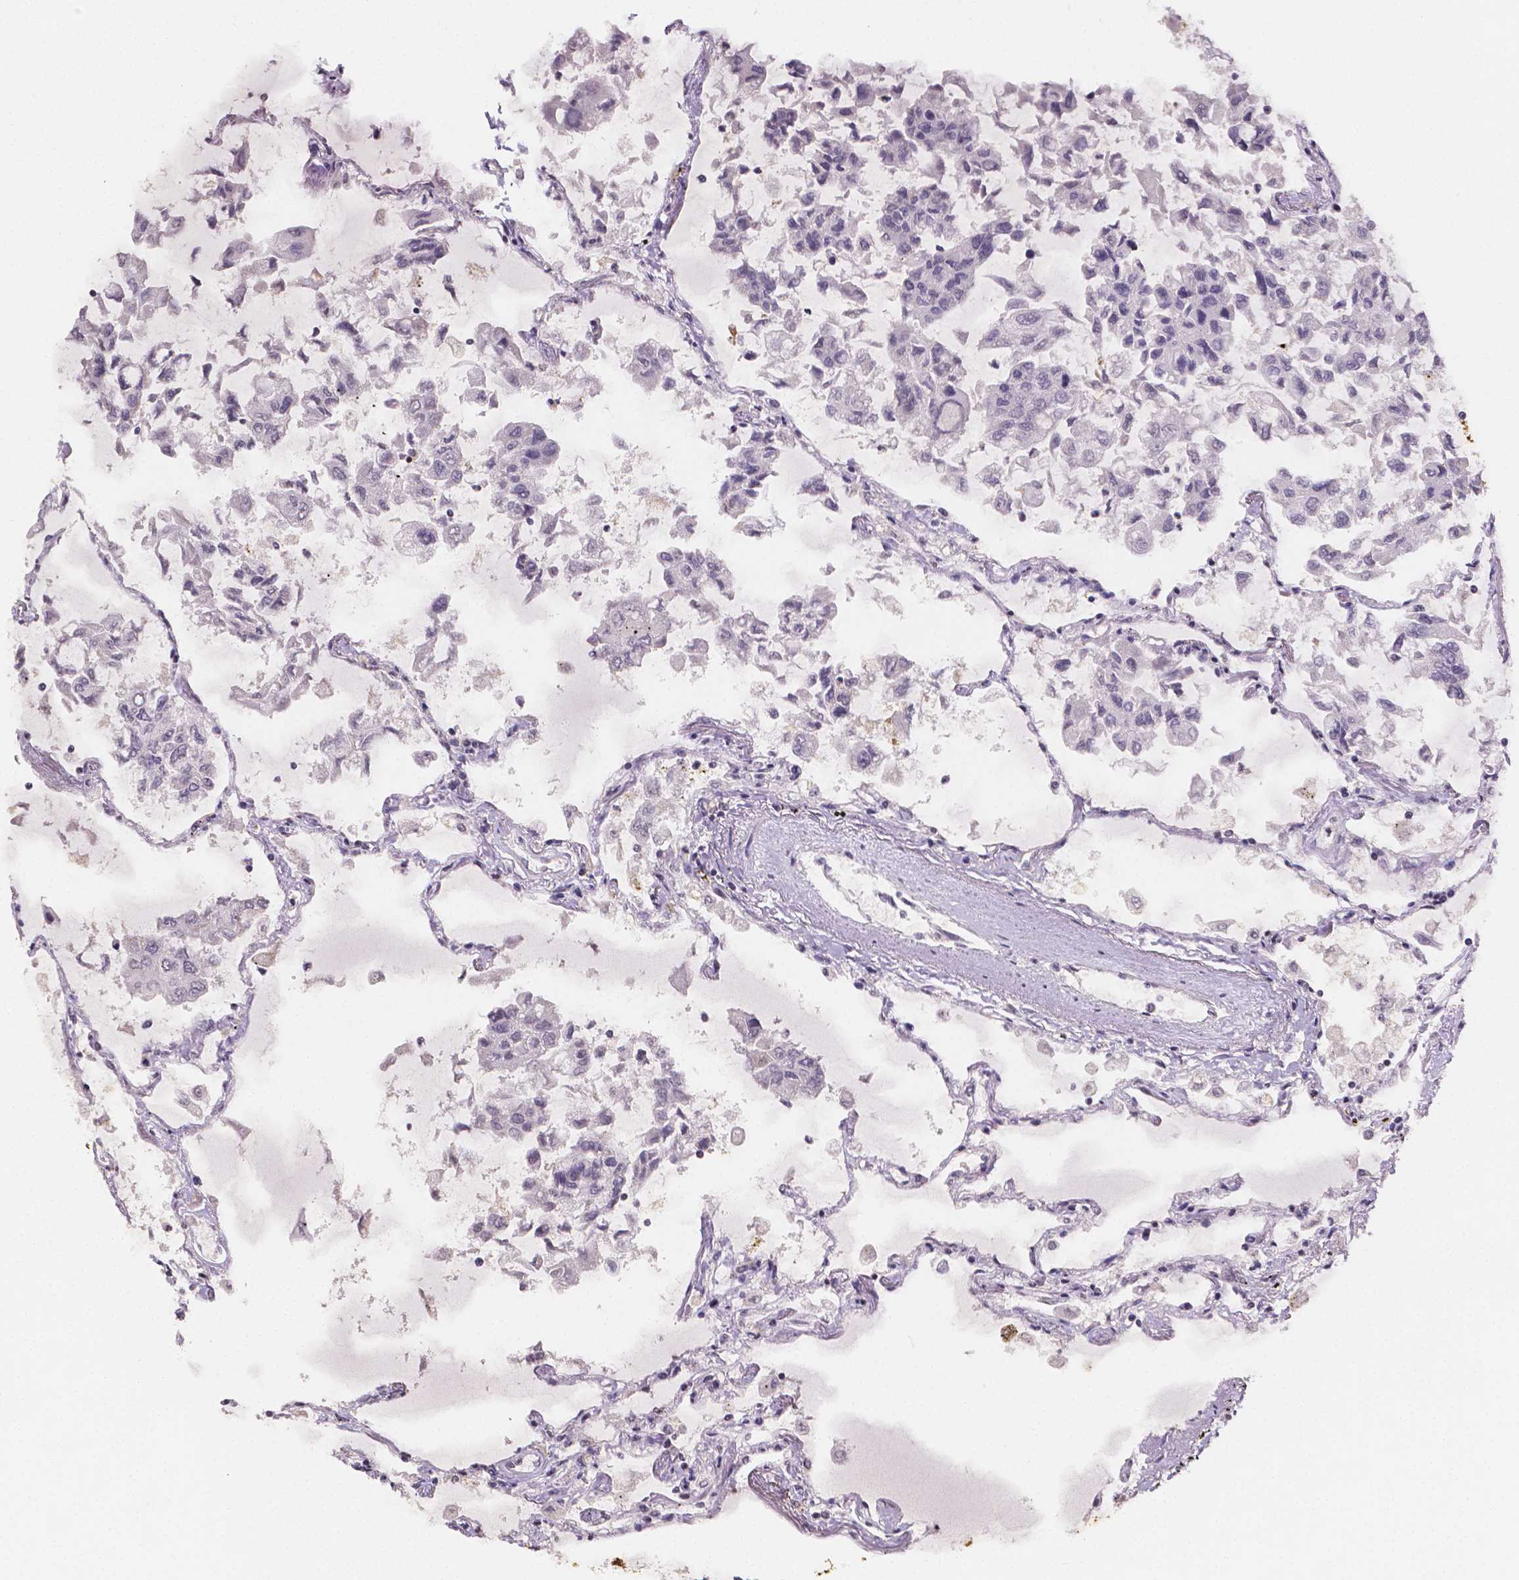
{"staining": {"intensity": "negative", "quantity": "none", "location": "none"}, "tissue": "lung", "cell_type": "Alveolar cells", "image_type": "normal", "snomed": [{"axis": "morphology", "description": "Normal tissue, NOS"}, {"axis": "morphology", "description": "Adenocarcinoma, NOS"}, {"axis": "topography", "description": "Cartilage tissue"}, {"axis": "topography", "description": "Lung"}], "caption": "A histopathology image of lung stained for a protein exhibits no brown staining in alveolar cells. The staining was performed using DAB (3,3'-diaminobenzidine) to visualize the protein expression in brown, while the nuclei were stained in blue with hematoxylin (Magnification: 20x).", "gene": "NRGN", "patient": {"sex": "female", "age": 67}}